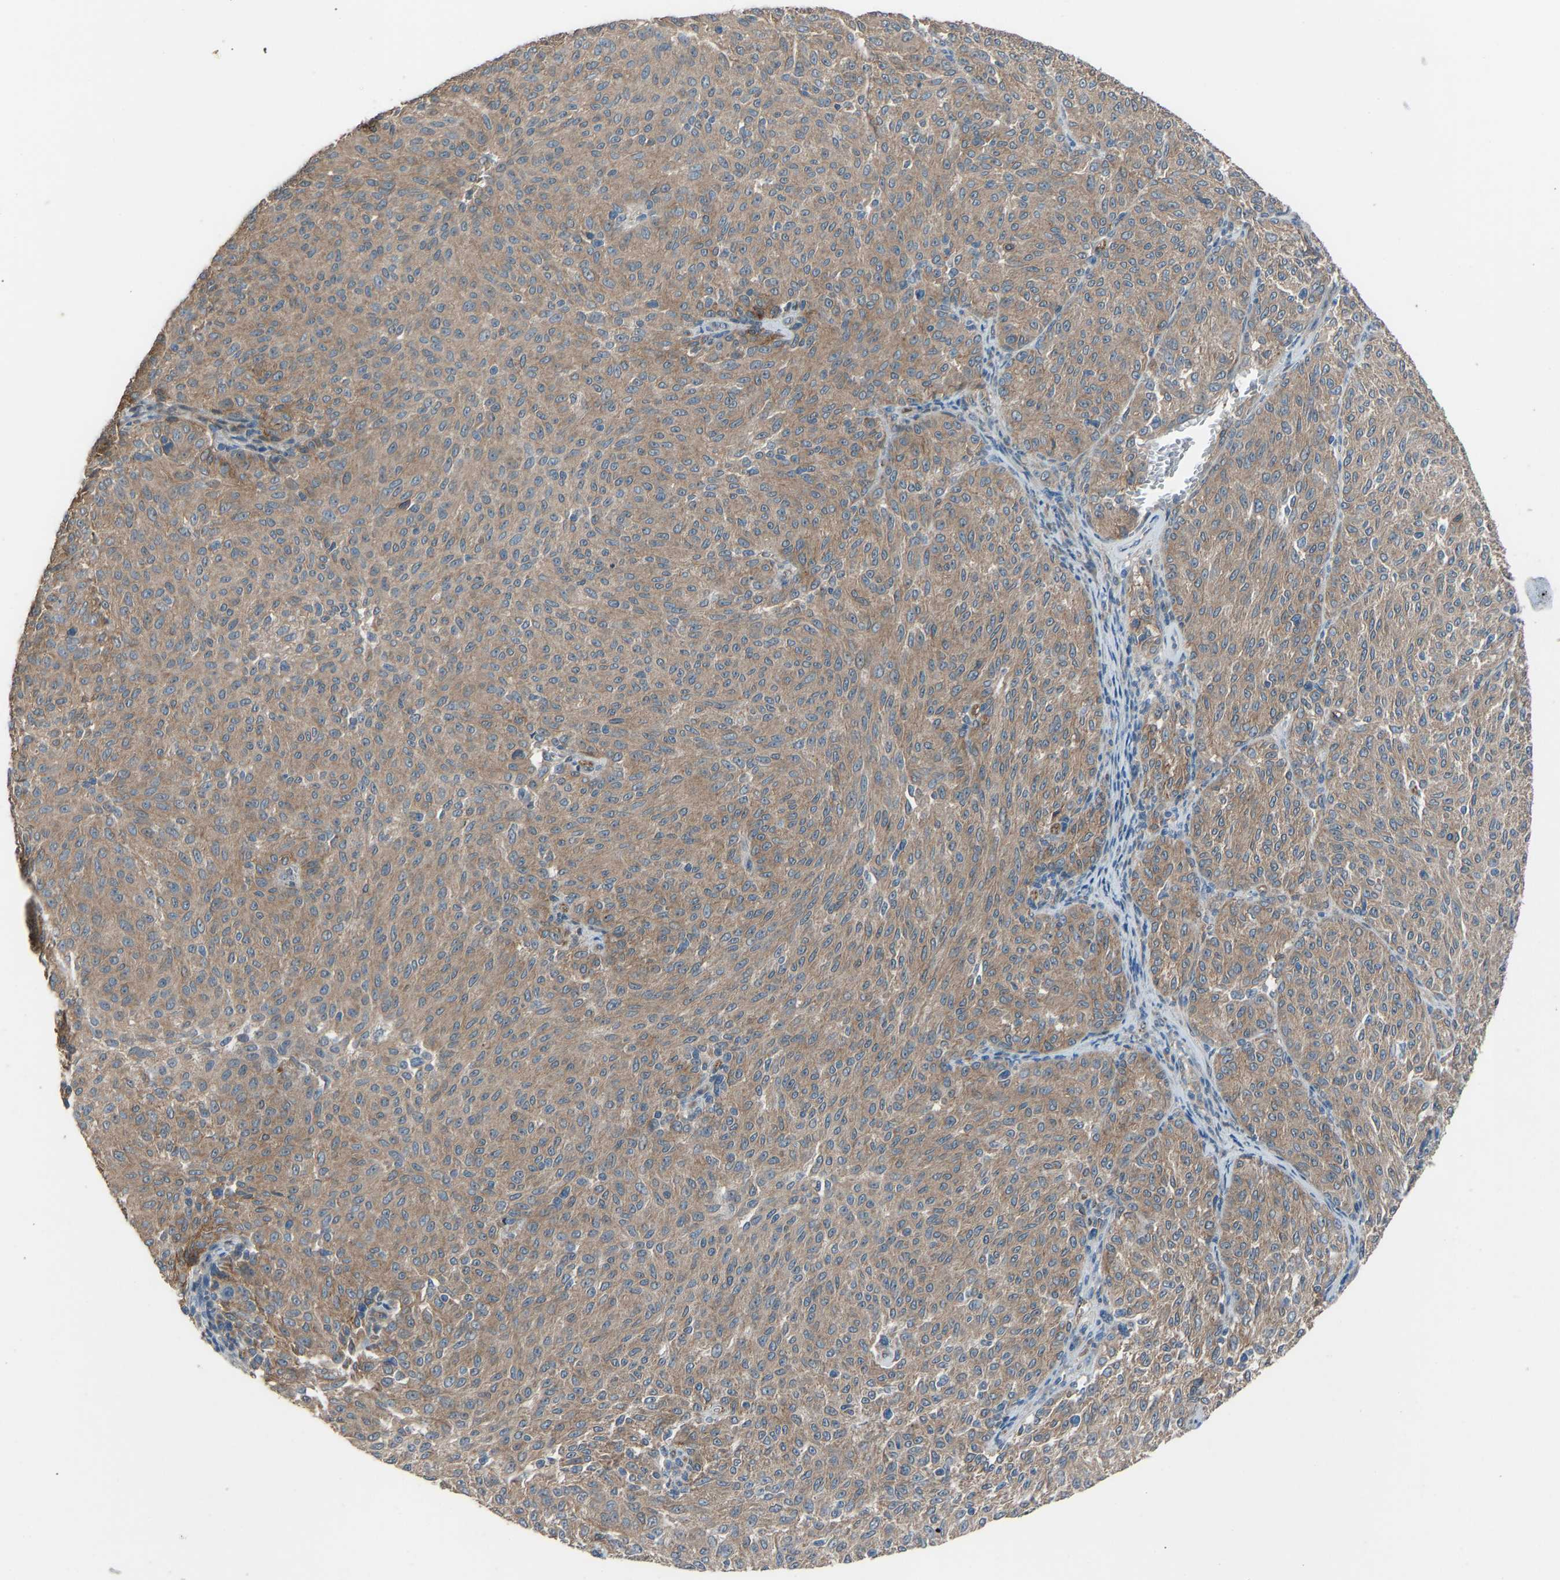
{"staining": {"intensity": "moderate", "quantity": ">75%", "location": "cytoplasmic/membranous"}, "tissue": "melanoma", "cell_type": "Tumor cells", "image_type": "cancer", "snomed": [{"axis": "morphology", "description": "Malignant melanoma, NOS"}, {"axis": "topography", "description": "Skin"}], "caption": "This is a photomicrograph of immunohistochemistry staining of malignant melanoma, which shows moderate expression in the cytoplasmic/membranous of tumor cells.", "gene": "SLC43A1", "patient": {"sex": "female", "age": 72}}